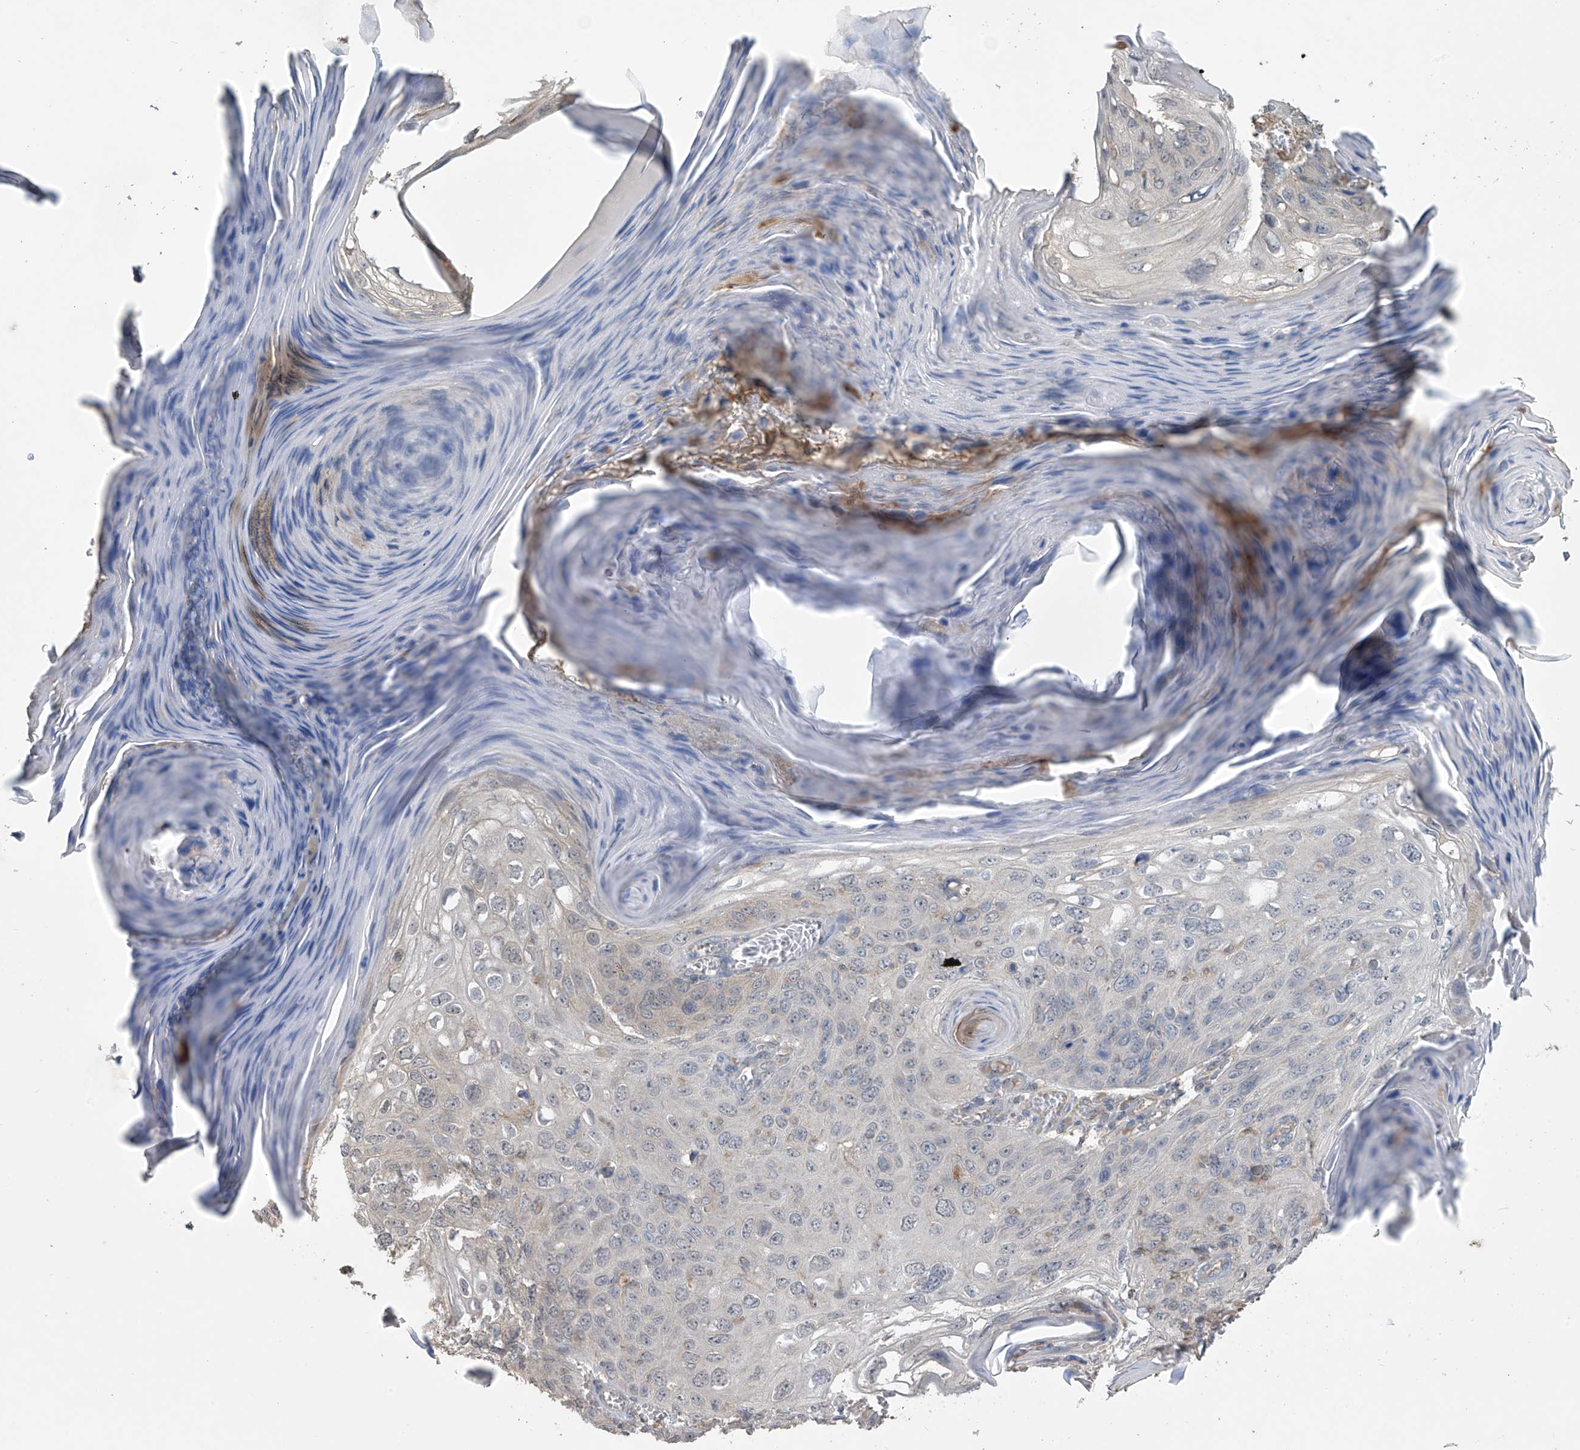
{"staining": {"intensity": "negative", "quantity": "none", "location": "none"}, "tissue": "skin cancer", "cell_type": "Tumor cells", "image_type": "cancer", "snomed": [{"axis": "morphology", "description": "Squamous cell carcinoma, NOS"}, {"axis": "topography", "description": "Skin"}], "caption": "The photomicrograph reveals no significant staining in tumor cells of squamous cell carcinoma (skin).", "gene": "SLFN14", "patient": {"sex": "female", "age": 90}}